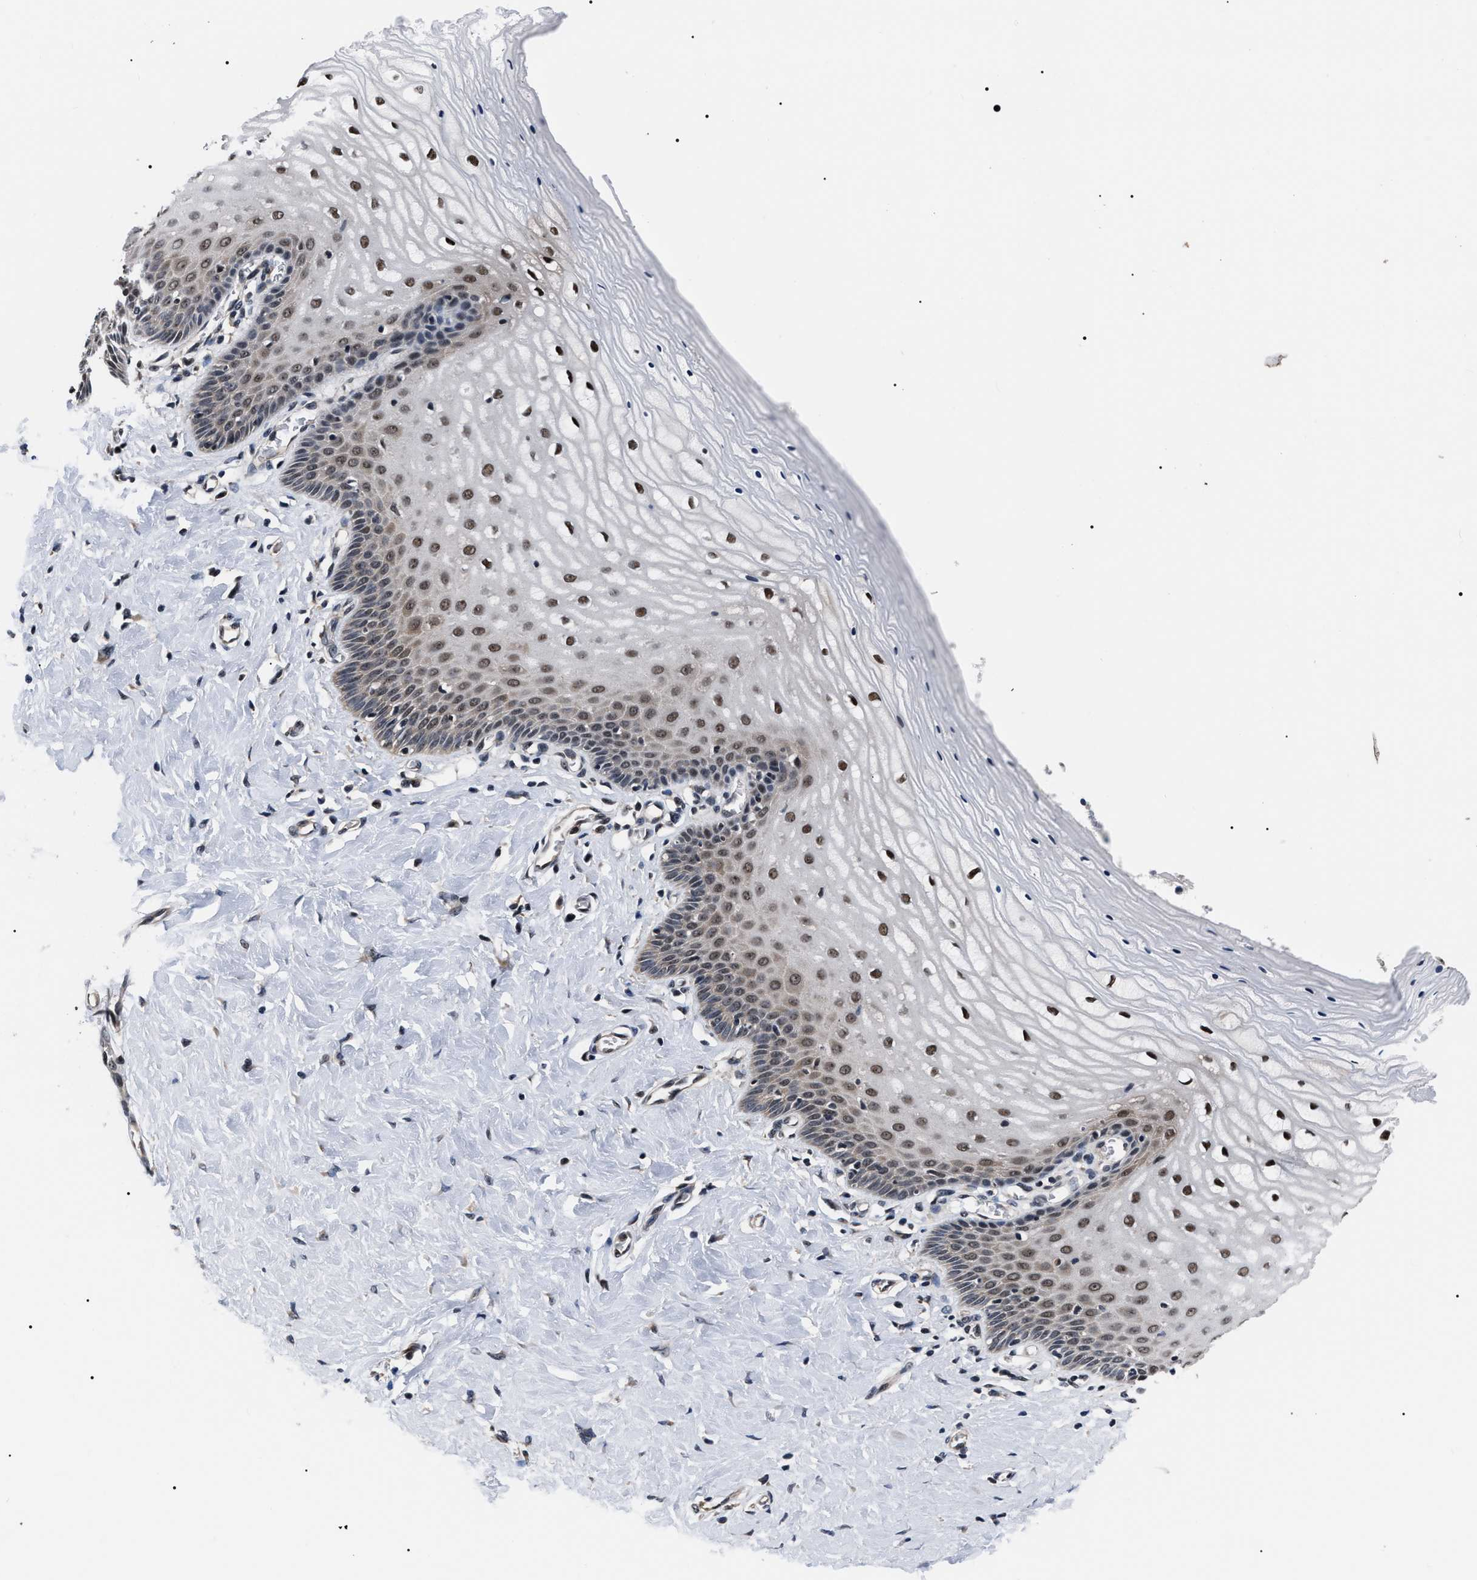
{"staining": {"intensity": "strong", "quantity": "25%-75%", "location": "nuclear"}, "tissue": "cervix", "cell_type": "Squamous epithelial cells", "image_type": "normal", "snomed": [{"axis": "morphology", "description": "Normal tissue, NOS"}, {"axis": "topography", "description": "Cervix"}], "caption": "Protein staining exhibits strong nuclear expression in about 25%-75% of squamous epithelial cells in normal cervix.", "gene": "CSNK2A1", "patient": {"sex": "female", "age": 55}}